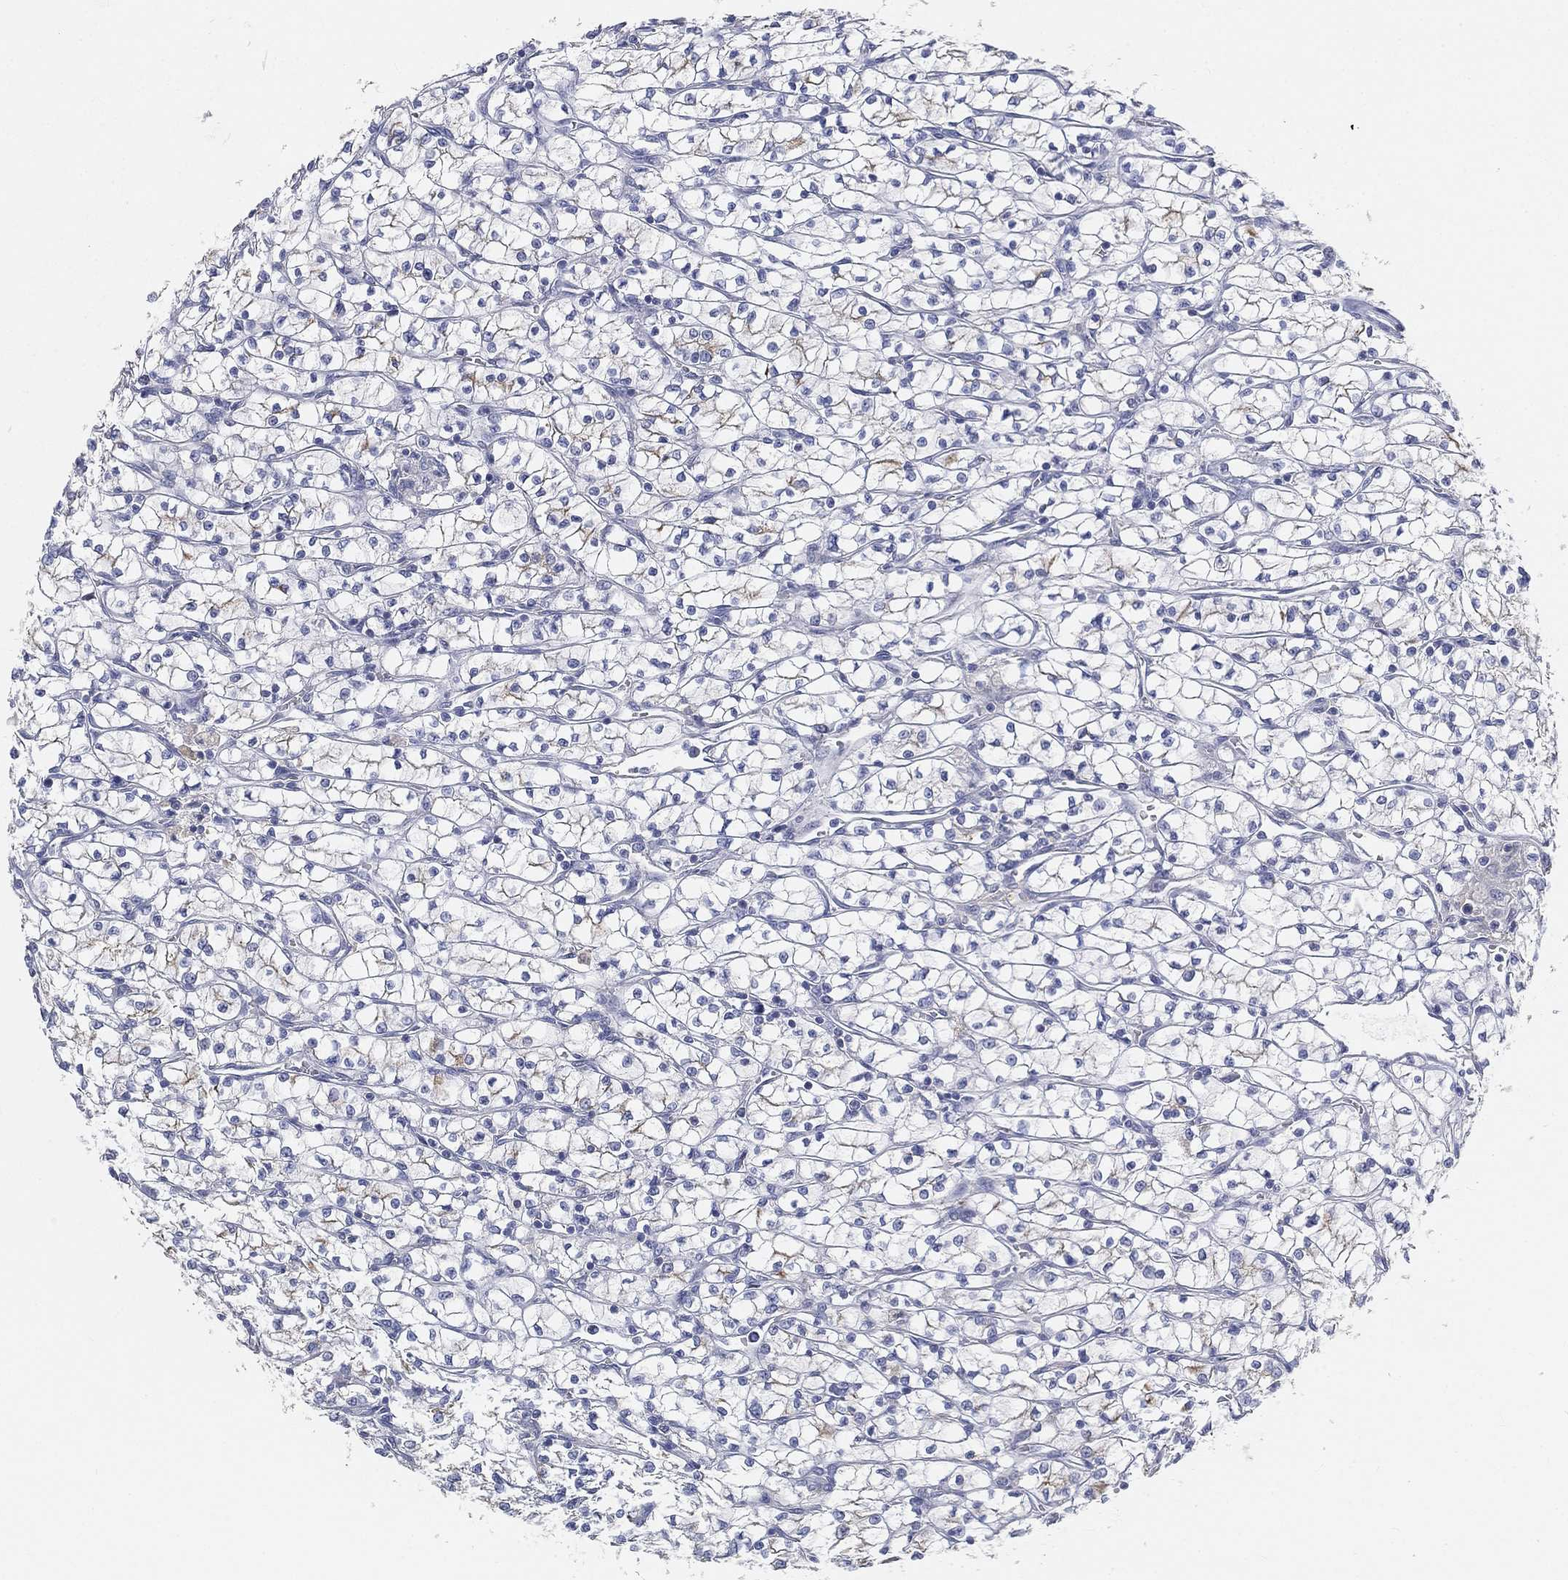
{"staining": {"intensity": "strong", "quantity": "<25%", "location": "cytoplasmic/membranous"}, "tissue": "renal cancer", "cell_type": "Tumor cells", "image_type": "cancer", "snomed": [{"axis": "morphology", "description": "Adenocarcinoma, NOS"}, {"axis": "topography", "description": "Kidney"}], "caption": "IHC of renal cancer (adenocarcinoma) displays medium levels of strong cytoplasmic/membranous staining in approximately <25% of tumor cells.", "gene": "TMEM25", "patient": {"sex": "female", "age": 64}}